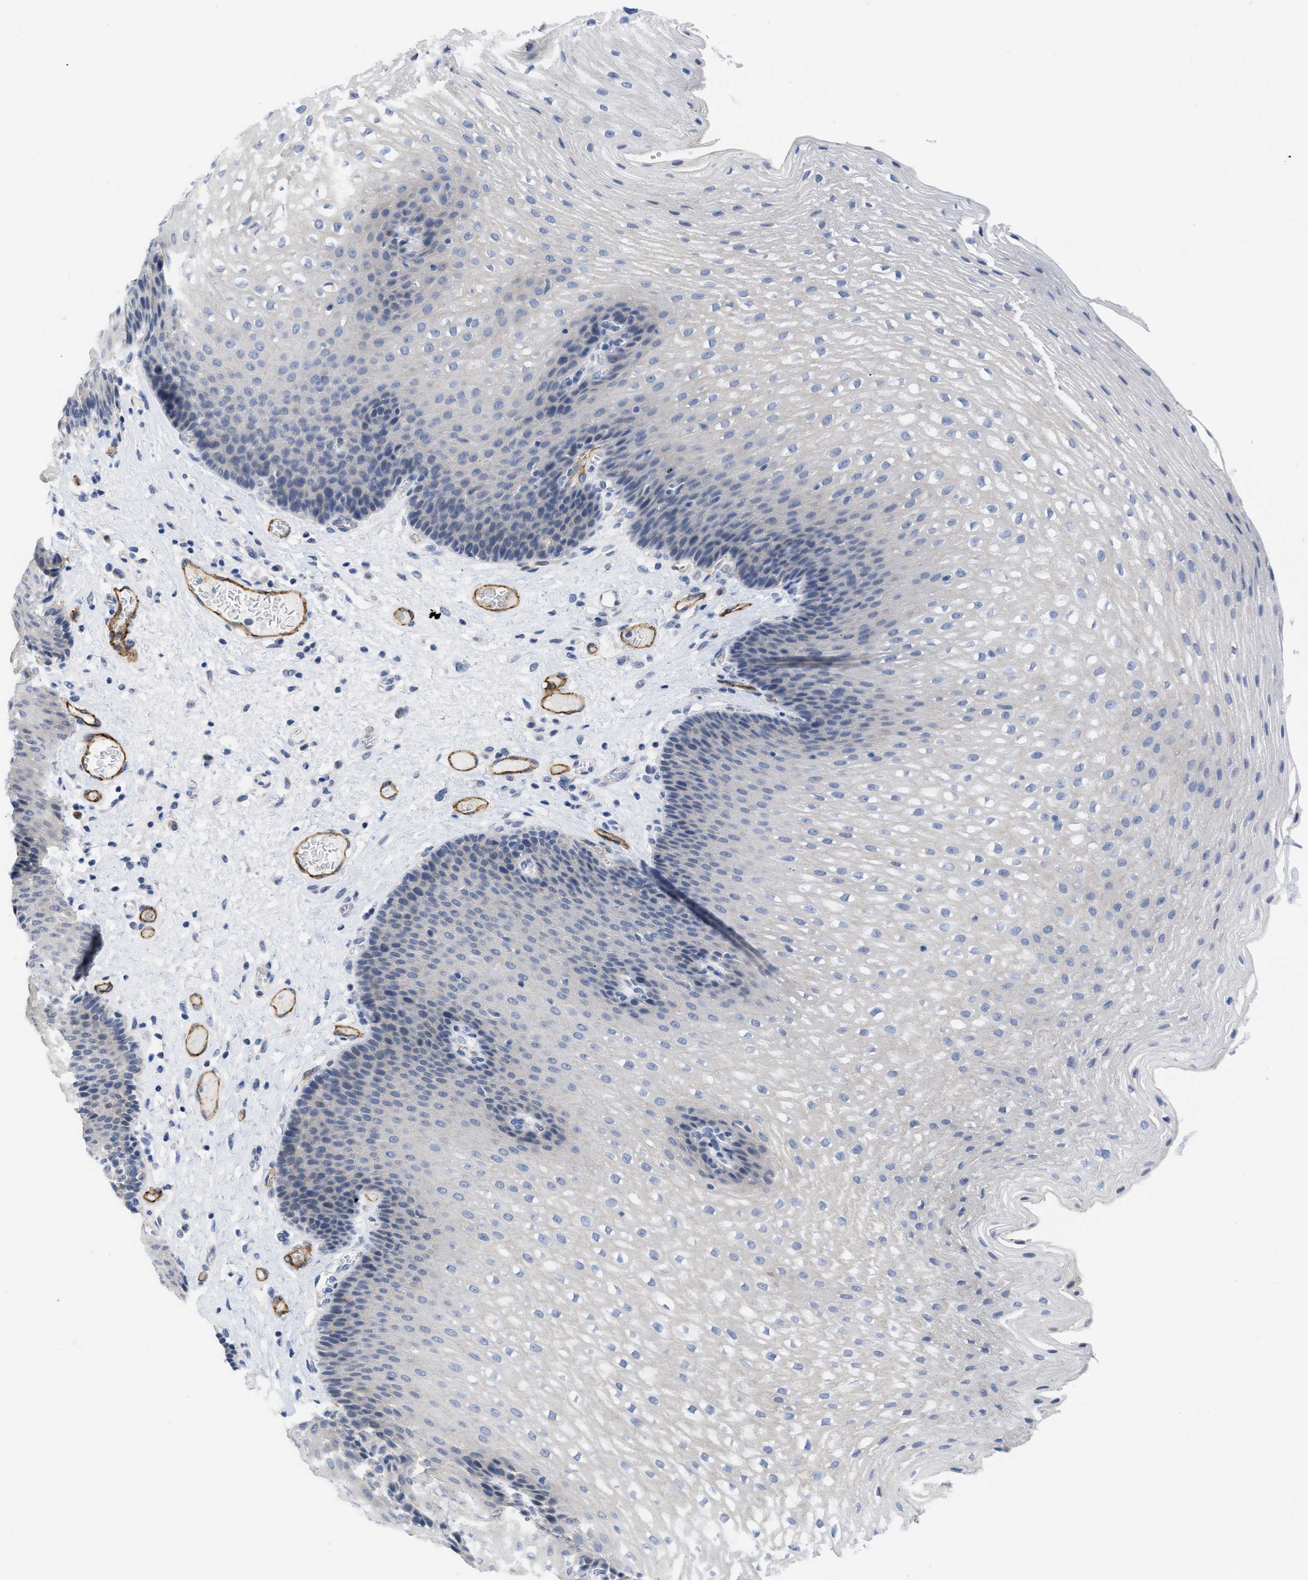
{"staining": {"intensity": "negative", "quantity": "none", "location": "none"}, "tissue": "esophagus", "cell_type": "Squamous epithelial cells", "image_type": "normal", "snomed": [{"axis": "morphology", "description": "Normal tissue, NOS"}, {"axis": "topography", "description": "Esophagus"}], "caption": "Immunohistochemistry (IHC) micrograph of benign human esophagus stained for a protein (brown), which exhibits no expression in squamous epithelial cells. (Brightfield microscopy of DAB immunohistochemistry at high magnification).", "gene": "ACKR1", "patient": {"sex": "male", "age": 48}}